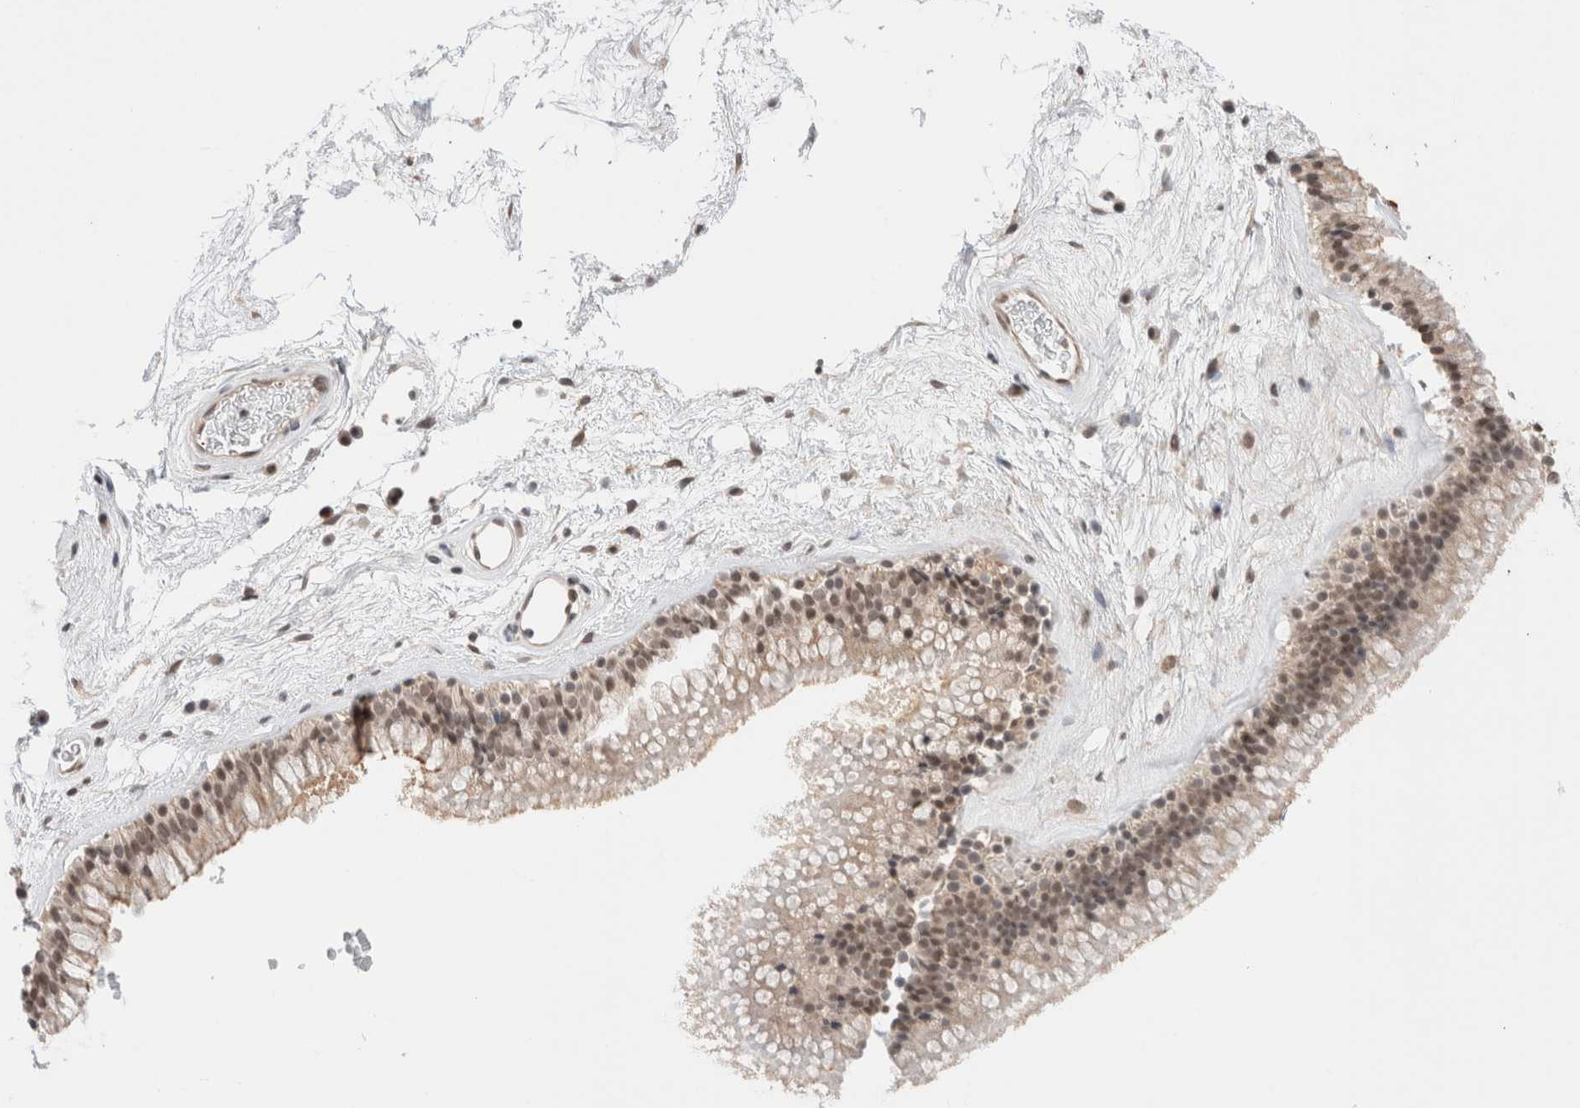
{"staining": {"intensity": "moderate", "quantity": ">75%", "location": "cytoplasmic/membranous,nuclear"}, "tissue": "nasopharynx", "cell_type": "Respiratory epithelial cells", "image_type": "normal", "snomed": [{"axis": "morphology", "description": "Normal tissue, NOS"}, {"axis": "morphology", "description": "Inflammation, NOS"}, {"axis": "topography", "description": "Nasopharynx"}], "caption": "Immunohistochemistry image of normal nasopharynx: human nasopharynx stained using immunohistochemistry displays medium levels of moderate protein expression localized specifically in the cytoplasmic/membranous,nuclear of respiratory epithelial cells, appearing as a cytoplasmic/membranous,nuclear brown color.", "gene": "GATAD2A", "patient": {"sex": "male", "age": 48}}